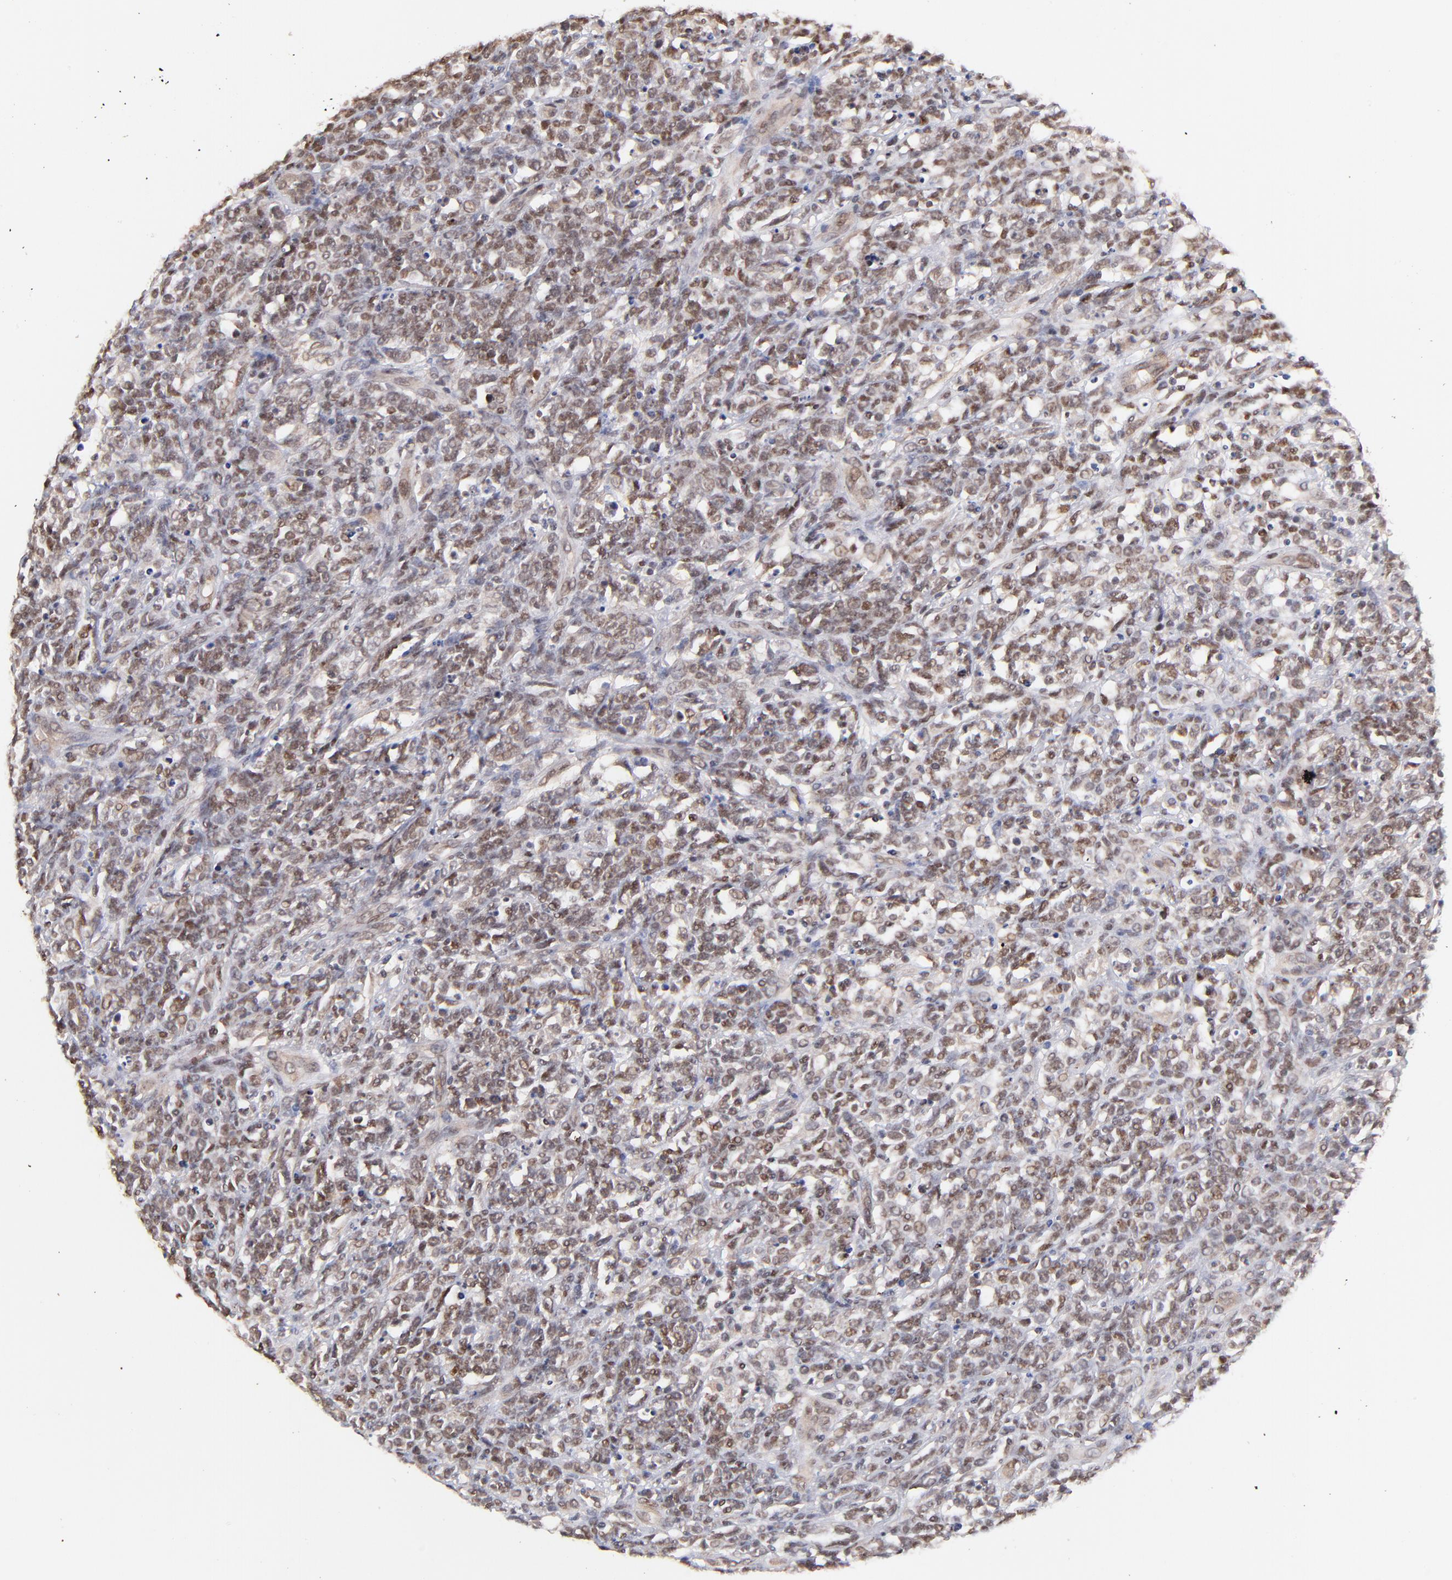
{"staining": {"intensity": "weak", "quantity": ">75%", "location": "nuclear"}, "tissue": "lymphoma", "cell_type": "Tumor cells", "image_type": "cancer", "snomed": [{"axis": "morphology", "description": "Malignant lymphoma, non-Hodgkin's type, High grade"}, {"axis": "topography", "description": "Lymph node"}], "caption": "The image demonstrates immunohistochemical staining of lymphoma. There is weak nuclear staining is present in about >75% of tumor cells.", "gene": "ZFP92", "patient": {"sex": "female", "age": 73}}